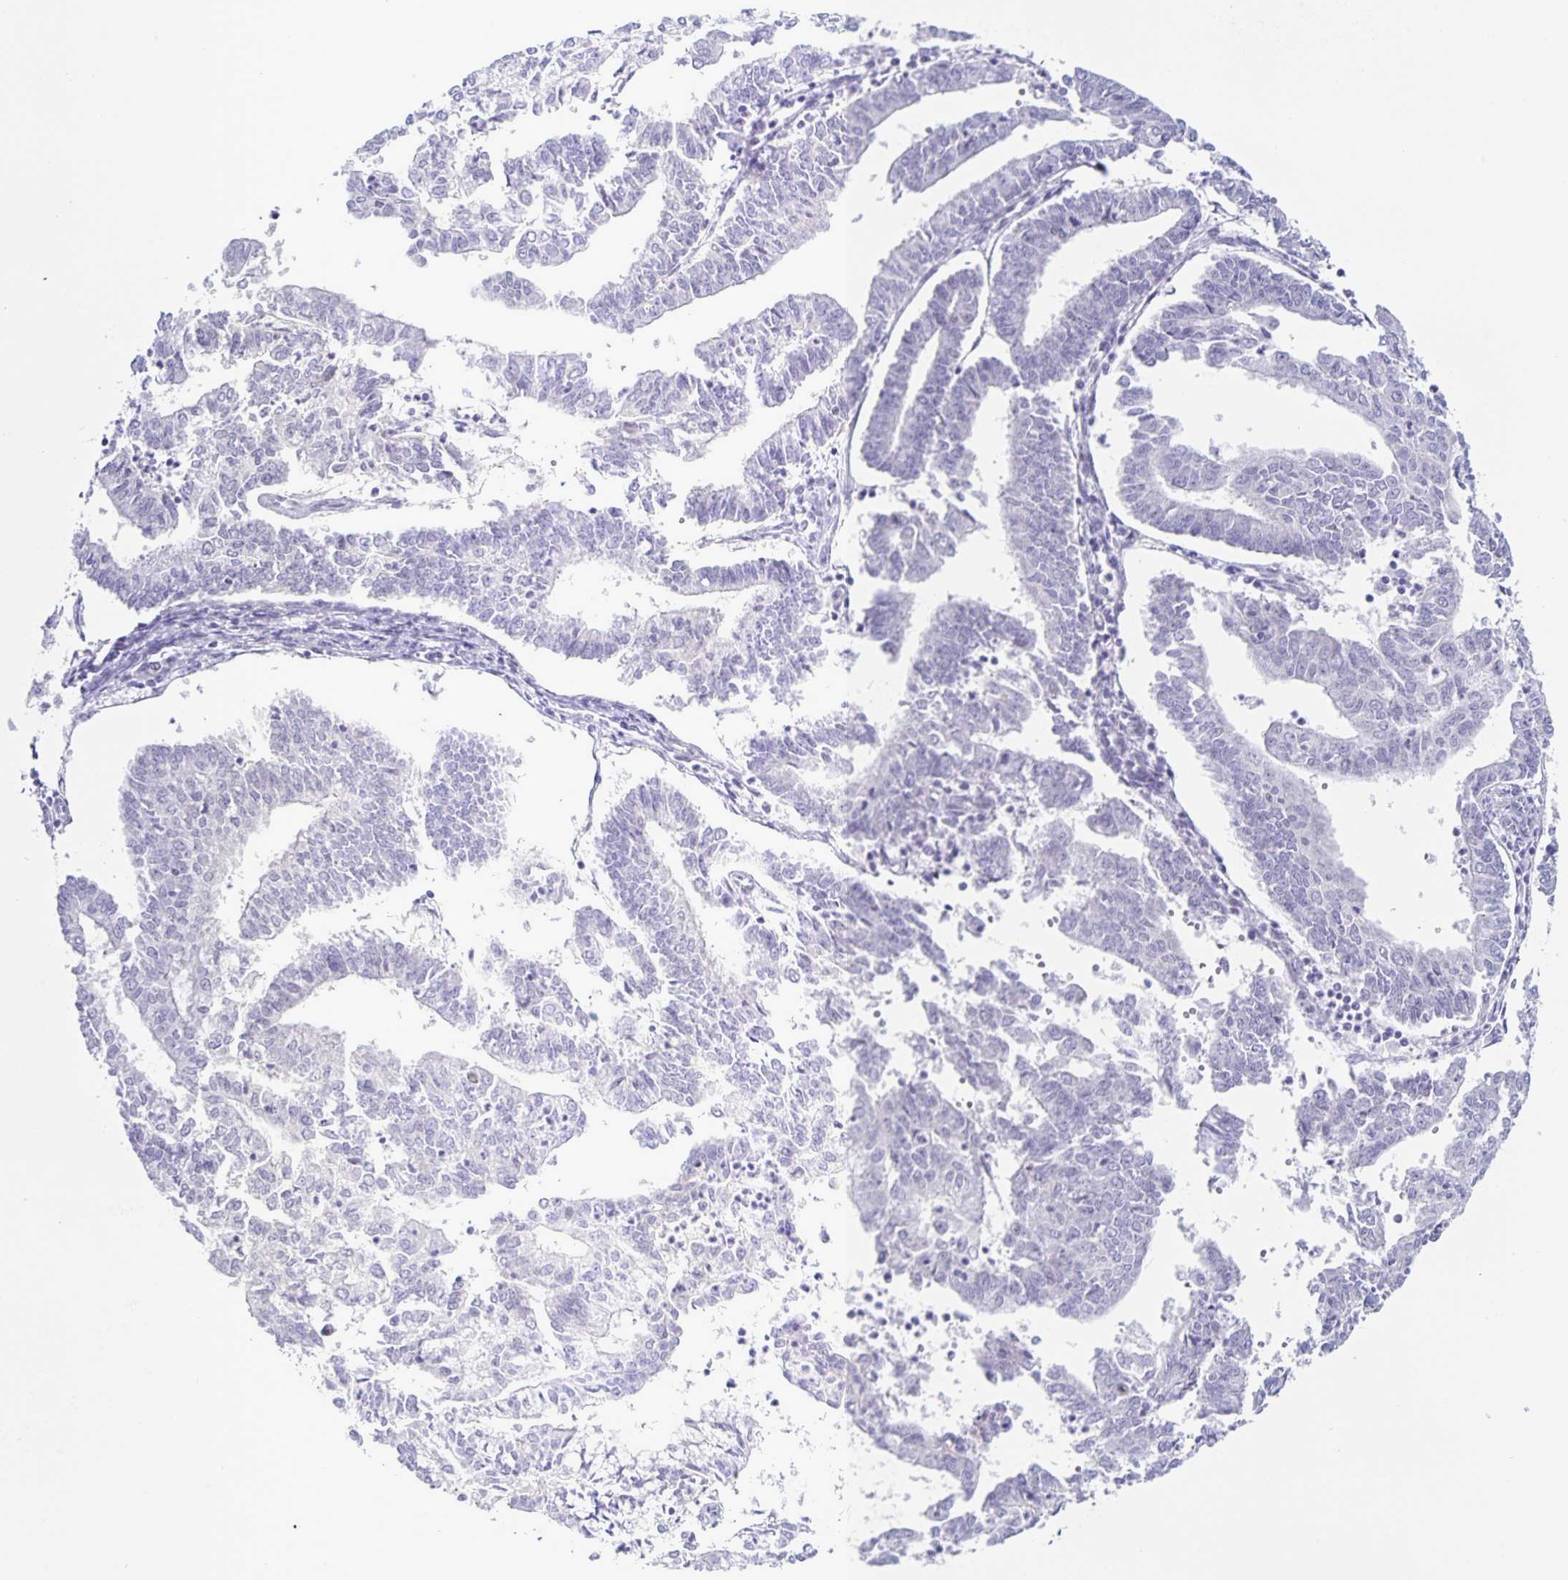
{"staining": {"intensity": "moderate", "quantity": "<25%", "location": "nuclear"}, "tissue": "endometrial cancer", "cell_type": "Tumor cells", "image_type": "cancer", "snomed": [{"axis": "morphology", "description": "Adenocarcinoma, NOS"}, {"axis": "topography", "description": "Endometrium"}], "caption": "Immunohistochemical staining of human endometrial cancer displays moderate nuclear protein positivity in about <25% of tumor cells. (DAB IHC with brightfield microscopy, high magnification).", "gene": "CENPH", "patient": {"sex": "female", "age": 61}}